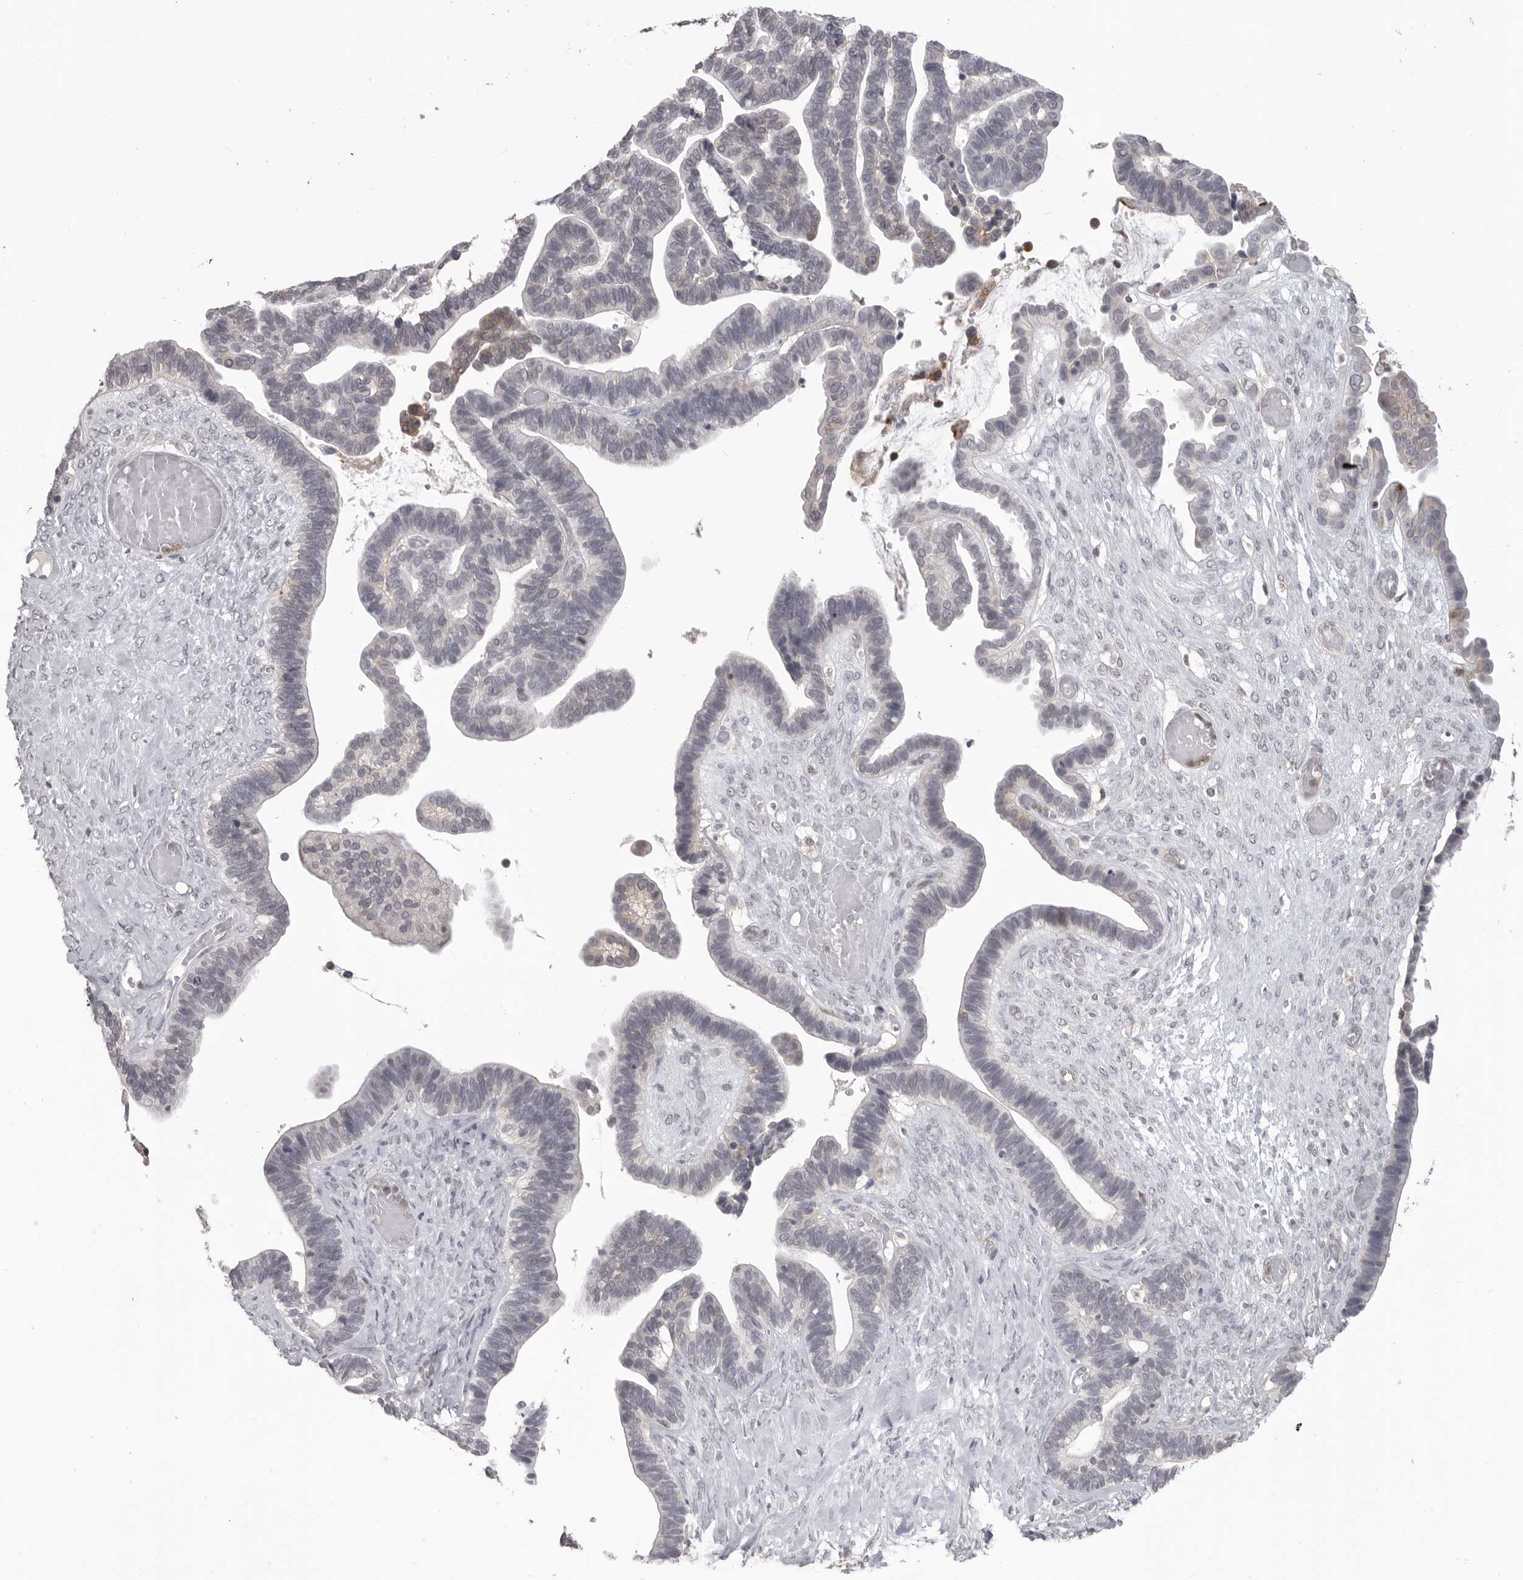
{"staining": {"intensity": "weak", "quantity": "<25%", "location": "cytoplasmic/membranous"}, "tissue": "ovarian cancer", "cell_type": "Tumor cells", "image_type": "cancer", "snomed": [{"axis": "morphology", "description": "Cystadenocarcinoma, serous, NOS"}, {"axis": "topography", "description": "Ovary"}], "caption": "Ovarian cancer stained for a protein using immunohistochemistry shows no staining tumor cells.", "gene": "IFNGR1", "patient": {"sex": "female", "age": 56}}